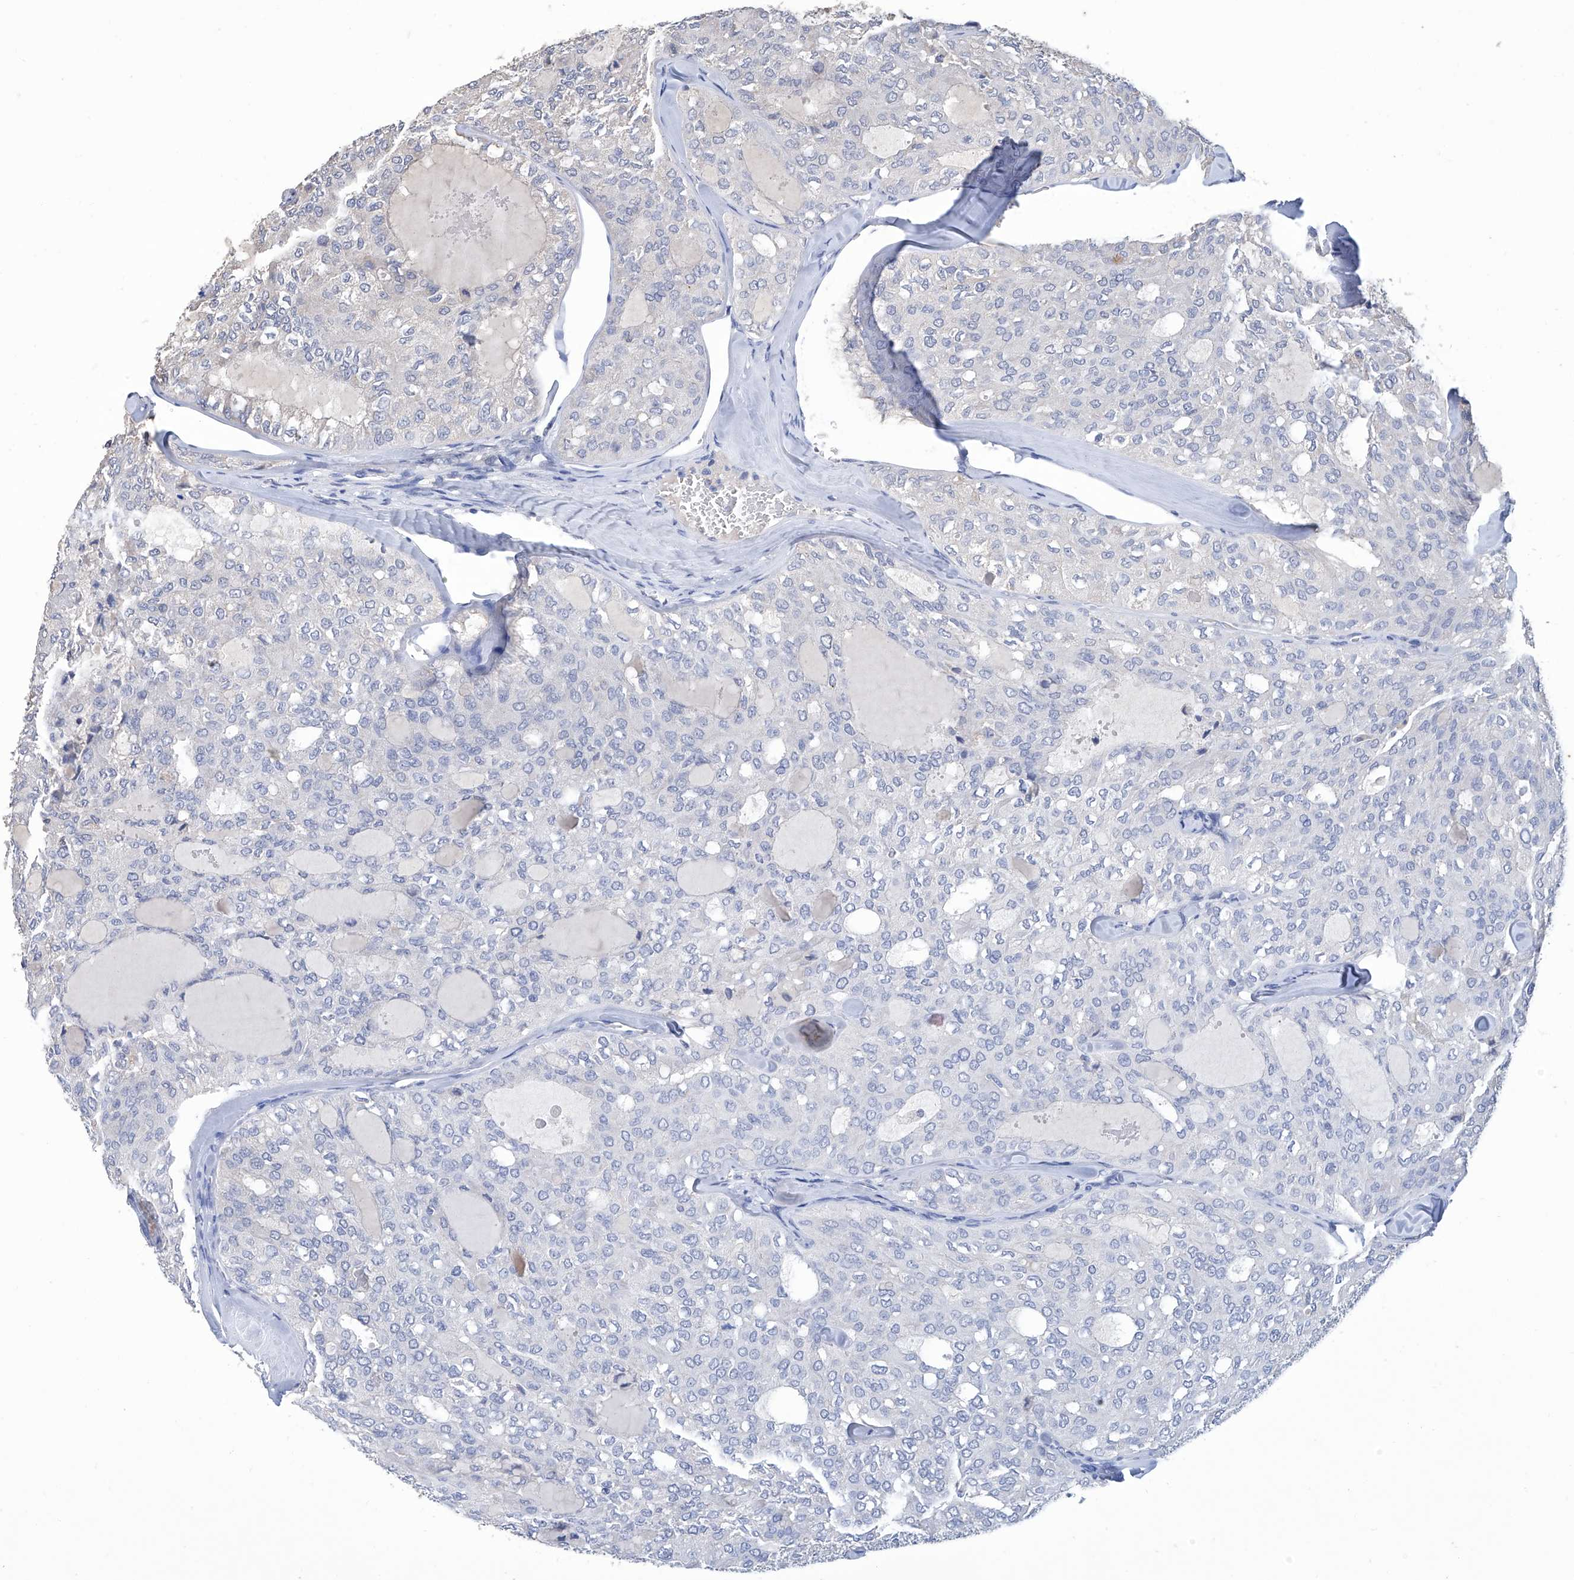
{"staining": {"intensity": "negative", "quantity": "none", "location": "none"}, "tissue": "thyroid cancer", "cell_type": "Tumor cells", "image_type": "cancer", "snomed": [{"axis": "morphology", "description": "Follicular adenoma carcinoma, NOS"}, {"axis": "topography", "description": "Thyroid gland"}], "caption": "Thyroid cancer (follicular adenoma carcinoma) stained for a protein using immunohistochemistry (IHC) exhibits no positivity tumor cells.", "gene": "GPT", "patient": {"sex": "male", "age": 75}}